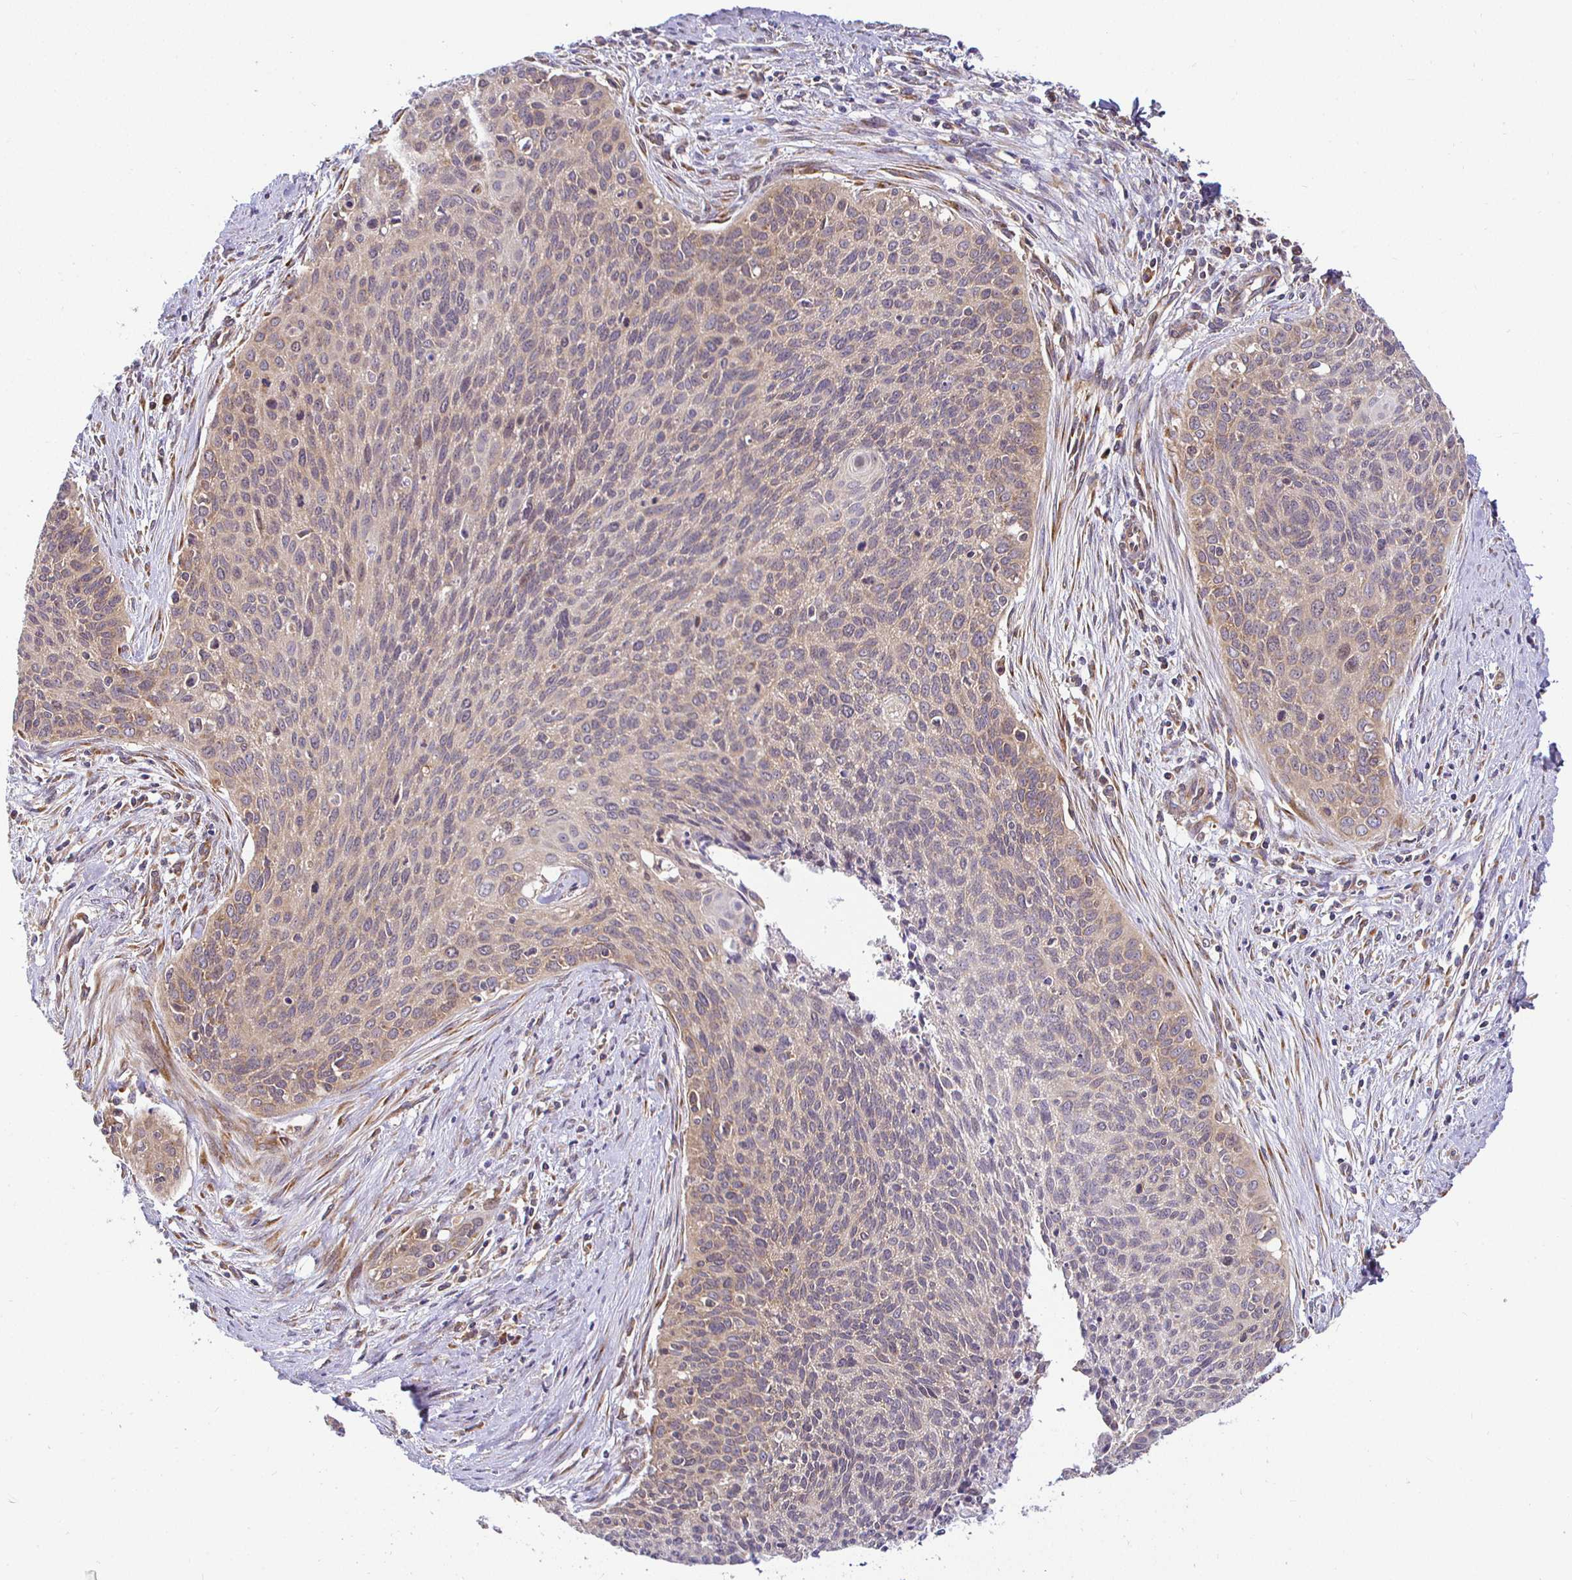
{"staining": {"intensity": "weak", "quantity": ">75%", "location": "cytoplasmic/membranous"}, "tissue": "cervical cancer", "cell_type": "Tumor cells", "image_type": "cancer", "snomed": [{"axis": "morphology", "description": "Squamous cell carcinoma, NOS"}, {"axis": "topography", "description": "Cervix"}], "caption": "Cervical cancer (squamous cell carcinoma) stained with DAB (3,3'-diaminobenzidine) IHC exhibits low levels of weak cytoplasmic/membranous positivity in approximately >75% of tumor cells.", "gene": "IRAK1", "patient": {"sex": "female", "age": 55}}